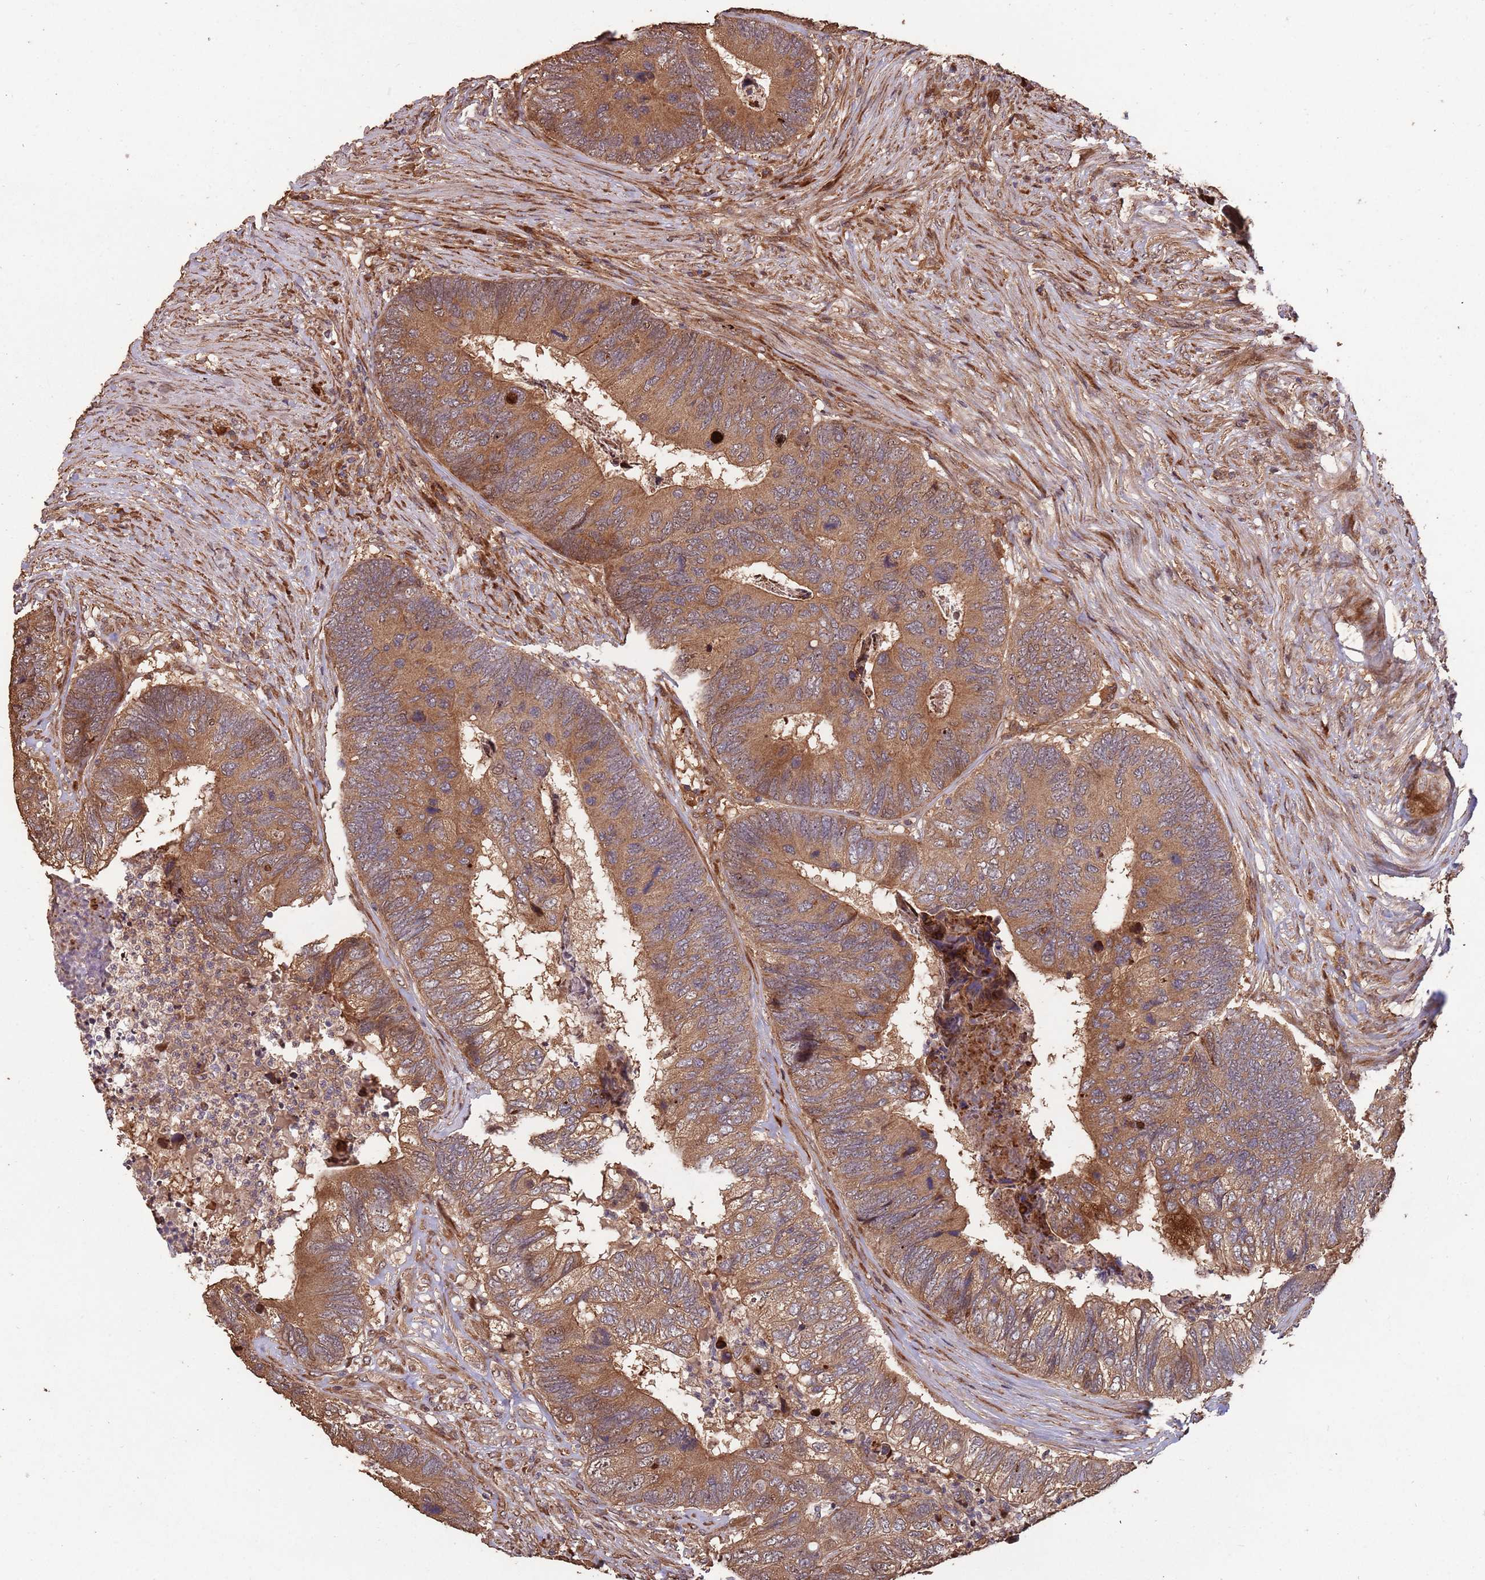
{"staining": {"intensity": "moderate", "quantity": ">75%", "location": "cytoplasmic/membranous"}, "tissue": "colorectal cancer", "cell_type": "Tumor cells", "image_type": "cancer", "snomed": [{"axis": "morphology", "description": "Adenocarcinoma, NOS"}, {"axis": "topography", "description": "Colon"}], "caption": "Adenocarcinoma (colorectal) was stained to show a protein in brown. There is medium levels of moderate cytoplasmic/membranous positivity in approximately >75% of tumor cells.", "gene": "ZNF428", "patient": {"sex": "female", "age": 67}}